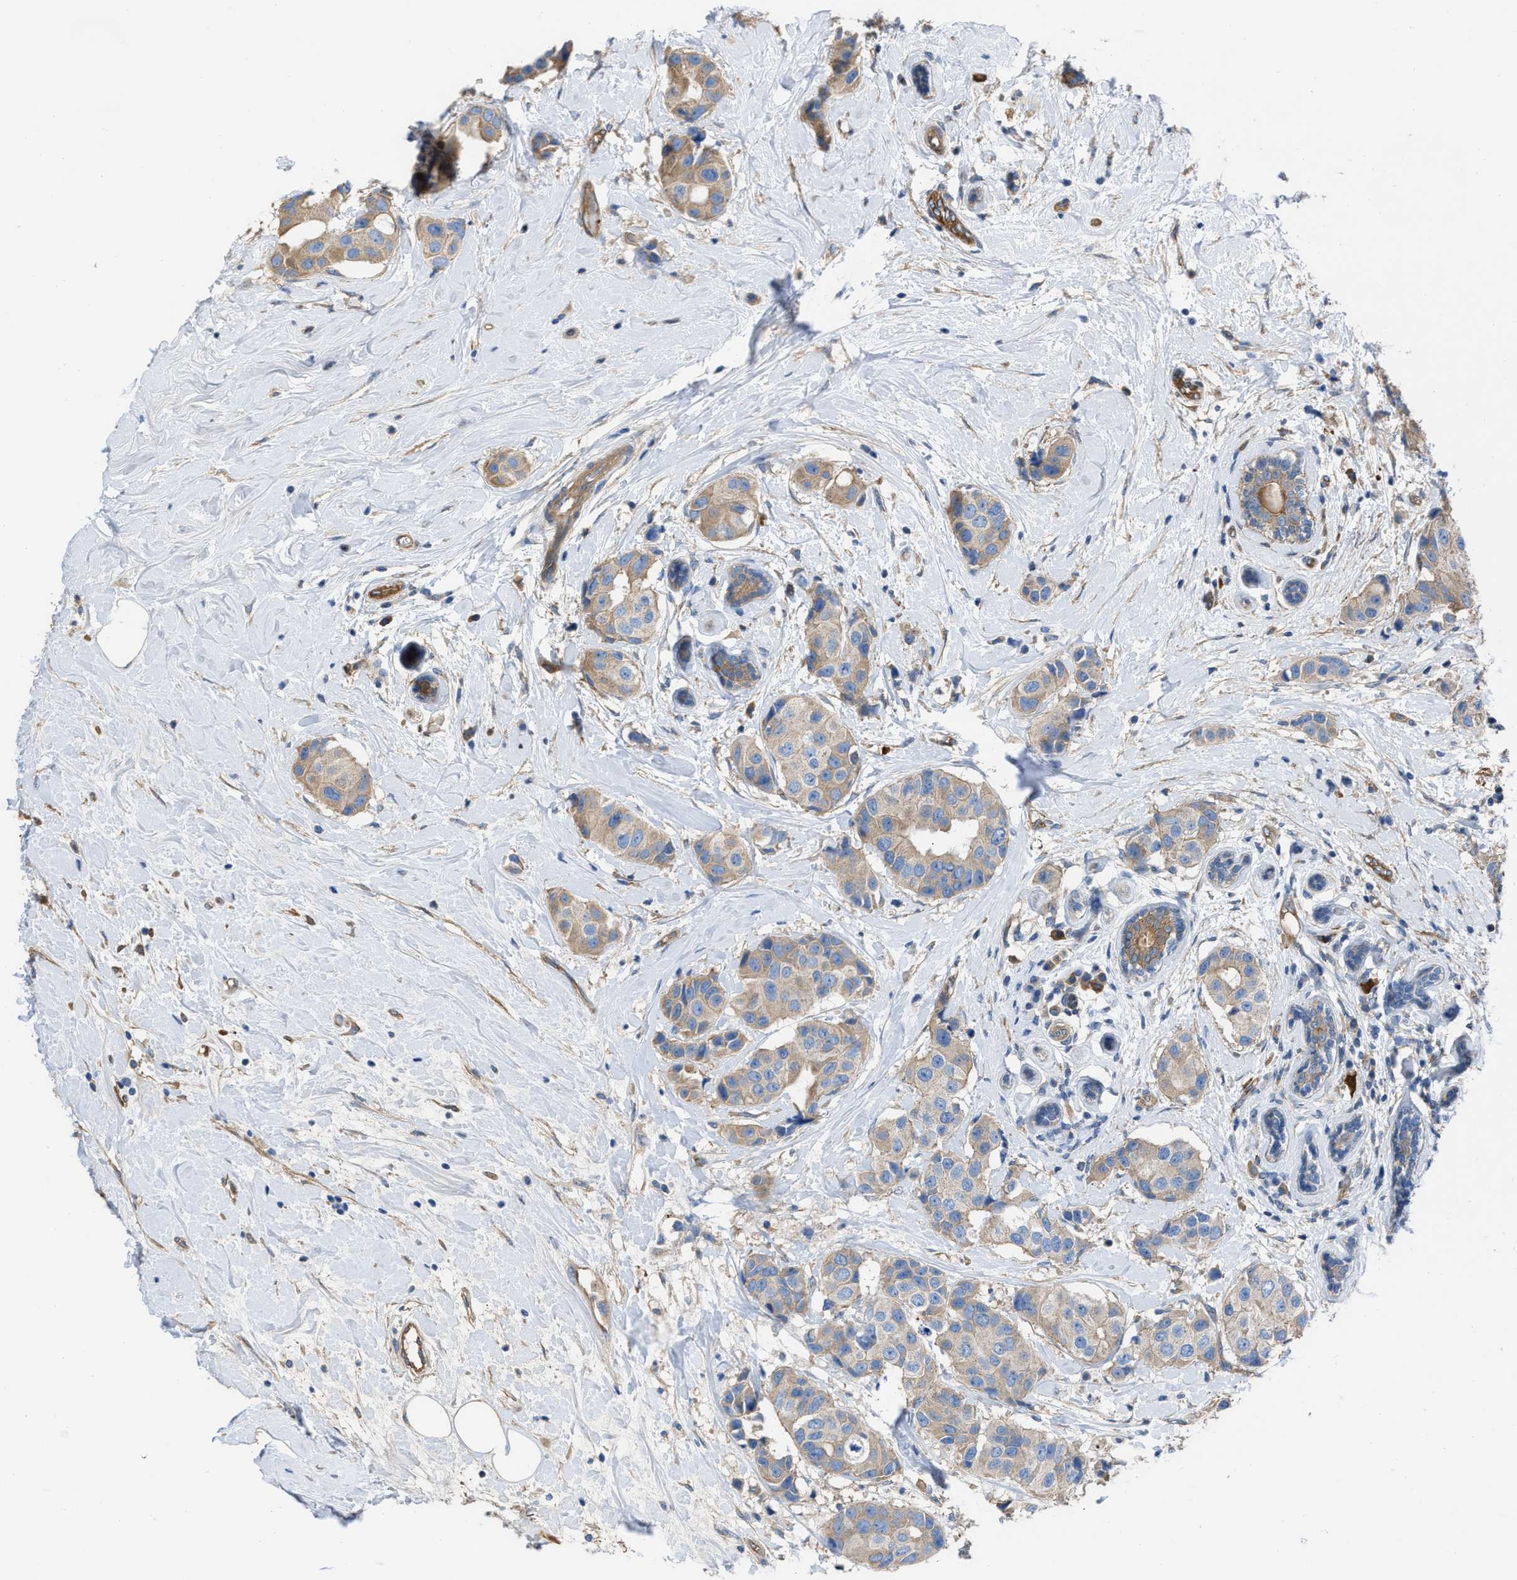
{"staining": {"intensity": "weak", "quantity": "25%-75%", "location": "cytoplasmic/membranous"}, "tissue": "breast cancer", "cell_type": "Tumor cells", "image_type": "cancer", "snomed": [{"axis": "morphology", "description": "Normal tissue, NOS"}, {"axis": "morphology", "description": "Duct carcinoma"}, {"axis": "topography", "description": "Breast"}], "caption": "Immunohistochemical staining of human breast cancer demonstrates weak cytoplasmic/membranous protein expression in approximately 25%-75% of tumor cells.", "gene": "TRIOBP", "patient": {"sex": "female", "age": 39}}